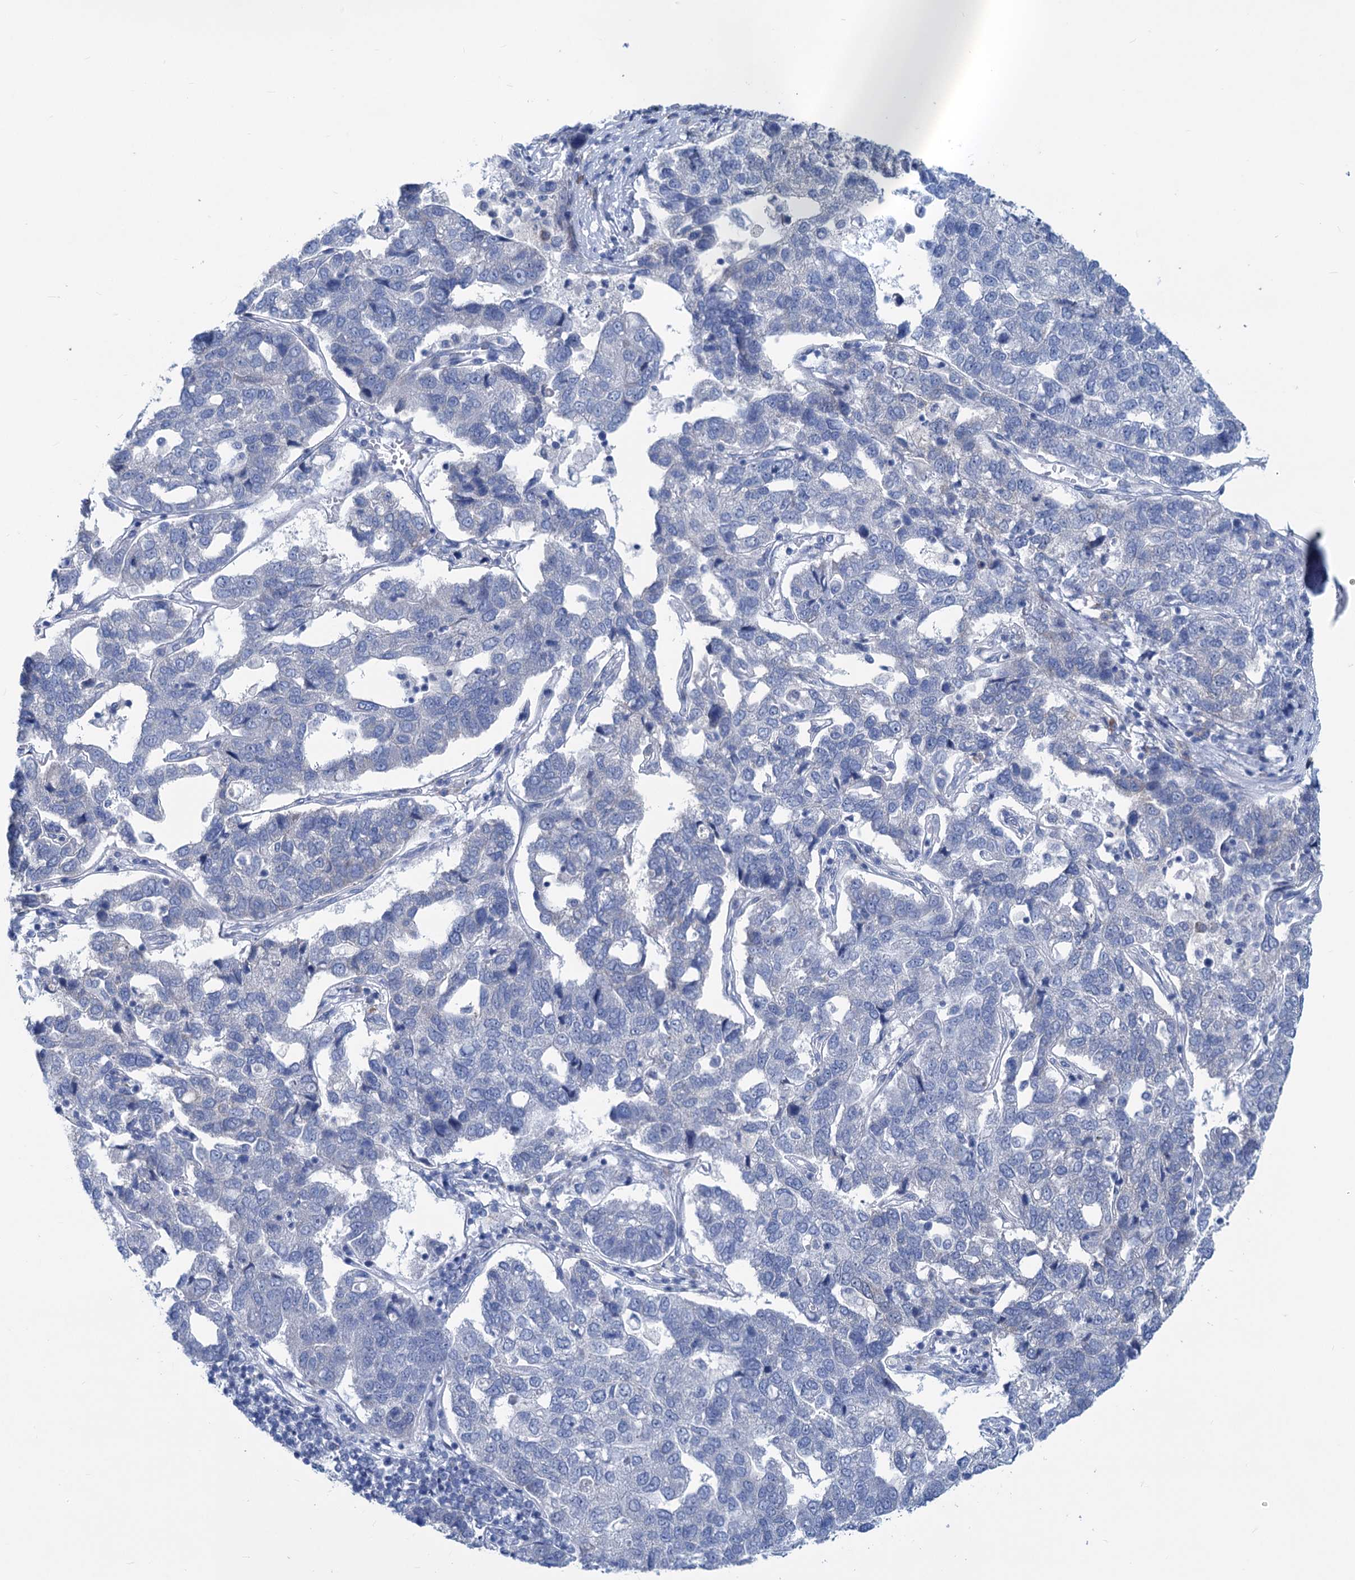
{"staining": {"intensity": "negative", "quantity": "none", "location": "none"}, "tissue": "pancreatic cancer", "cell_type": "Tumor cells", "image_type": "cancer", "snomed": [{"axis": "morphology", "description": "Adenocarcinoma, NOS"}, {"axis": "topography", "description": "Pancreas"}], "caption": "This micrograph is of adenocarcinoma (pancreatic) stained with immunohistochemistry (IHC) to label a protein in brown with the nuclei are counter-stained blue. There is no staining in tumor cells. (Brightfield microscopy of DAB (3,3'-diaminobenzidine) immunohistochemistry at high magnification).", "gene": "NEU3", "patient": {"sex": "female", "age": 61}}